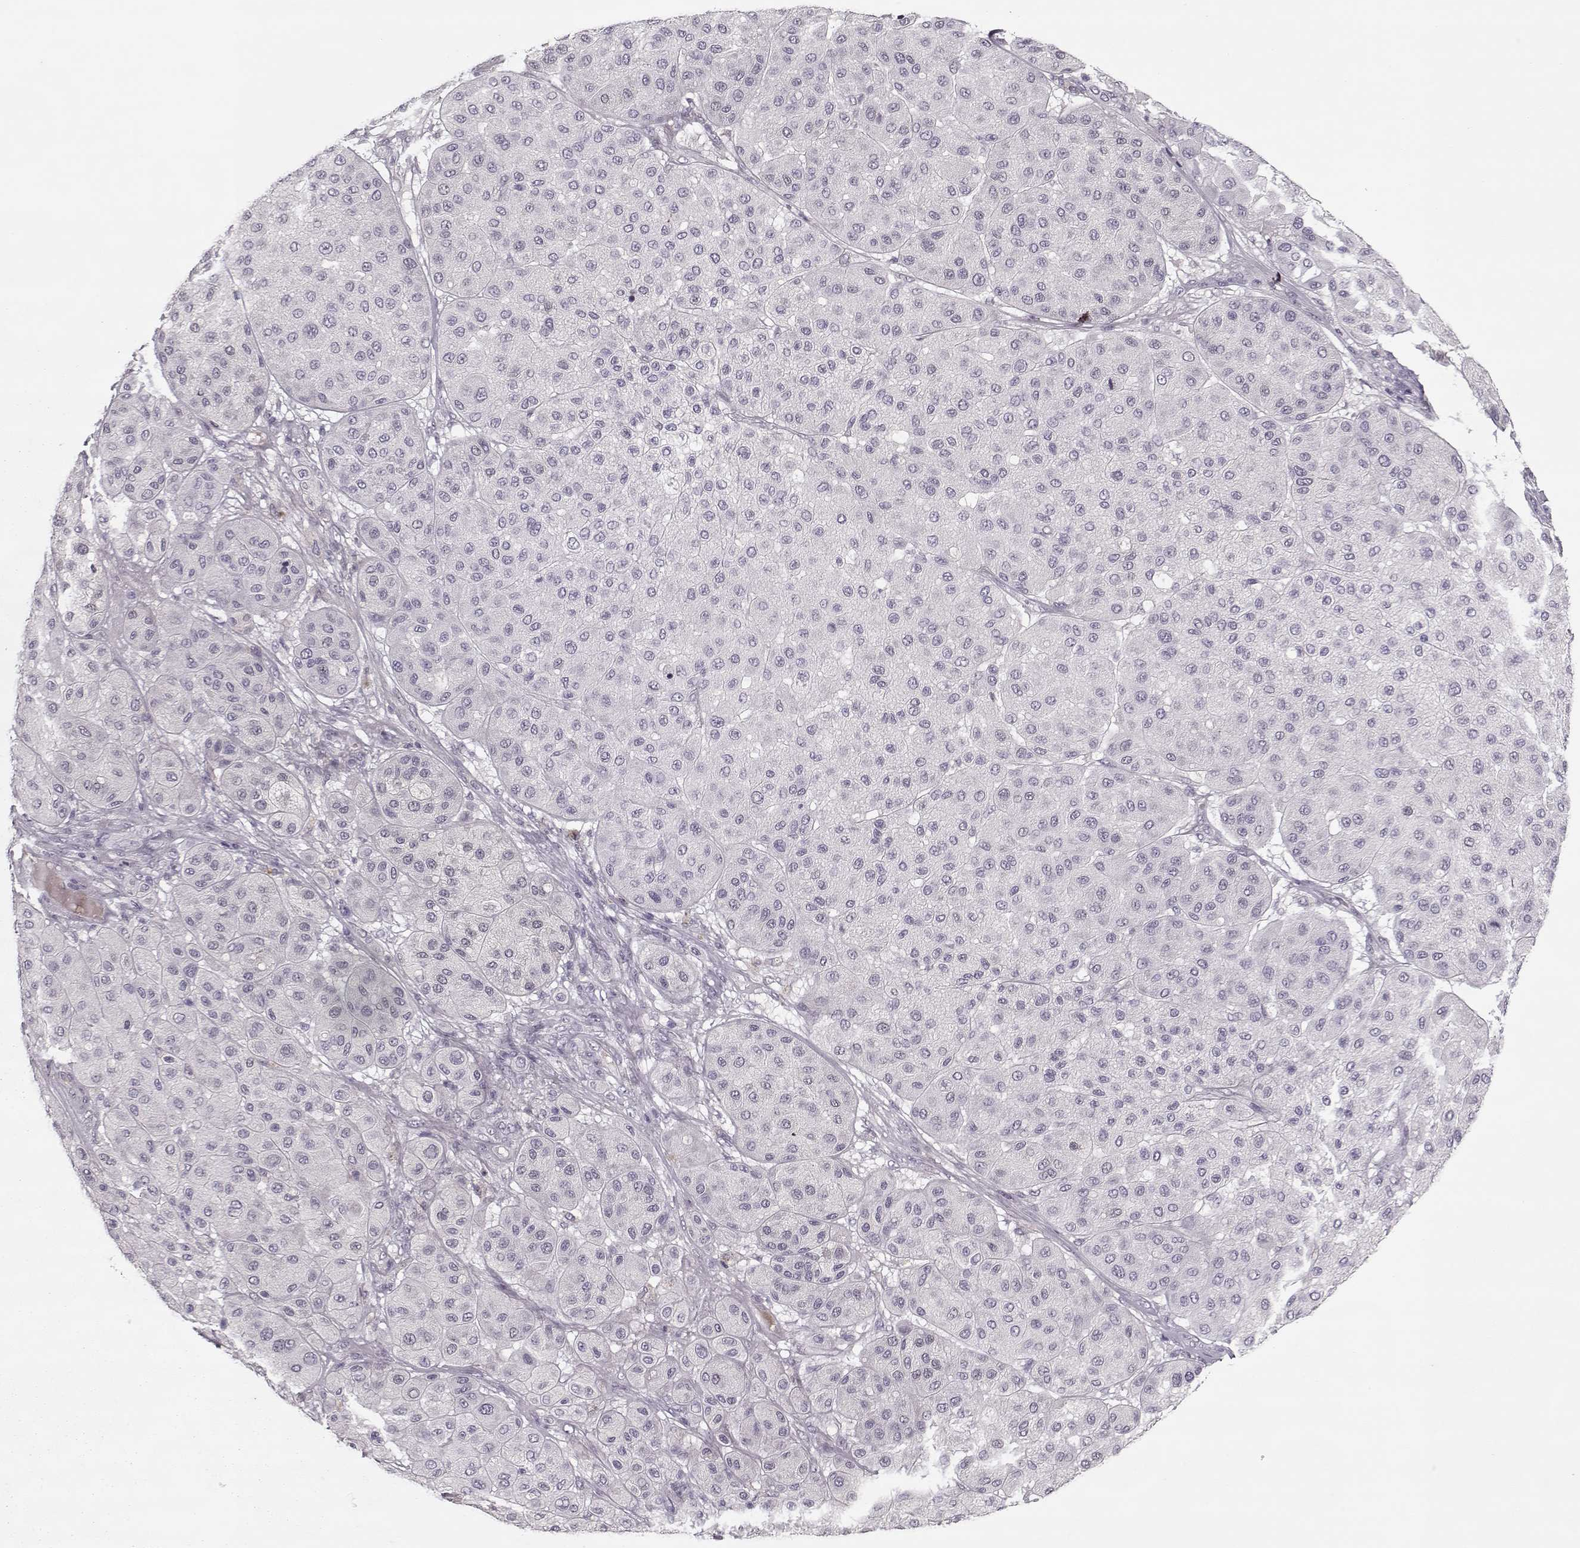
{"staining": {"intensity": "negative", "quantity": "none", "location": "none"}, "tissue": "melanoma", "cell_type": "Tumor cells", "image_type": "cancer", "snomed": [{"axis": "morphology", "description": "Malignant melanoma, Metastatic site"}, {"axis": "topography", "description": "Smooth muscle"}], "caption": "This is an immunohistochemistry photomicrograph of malignant melanoma (metastatic site). There is no positivity in tumor cells.", "gene": "KRT9", "patient": {"sex": "male", "age": 41}}